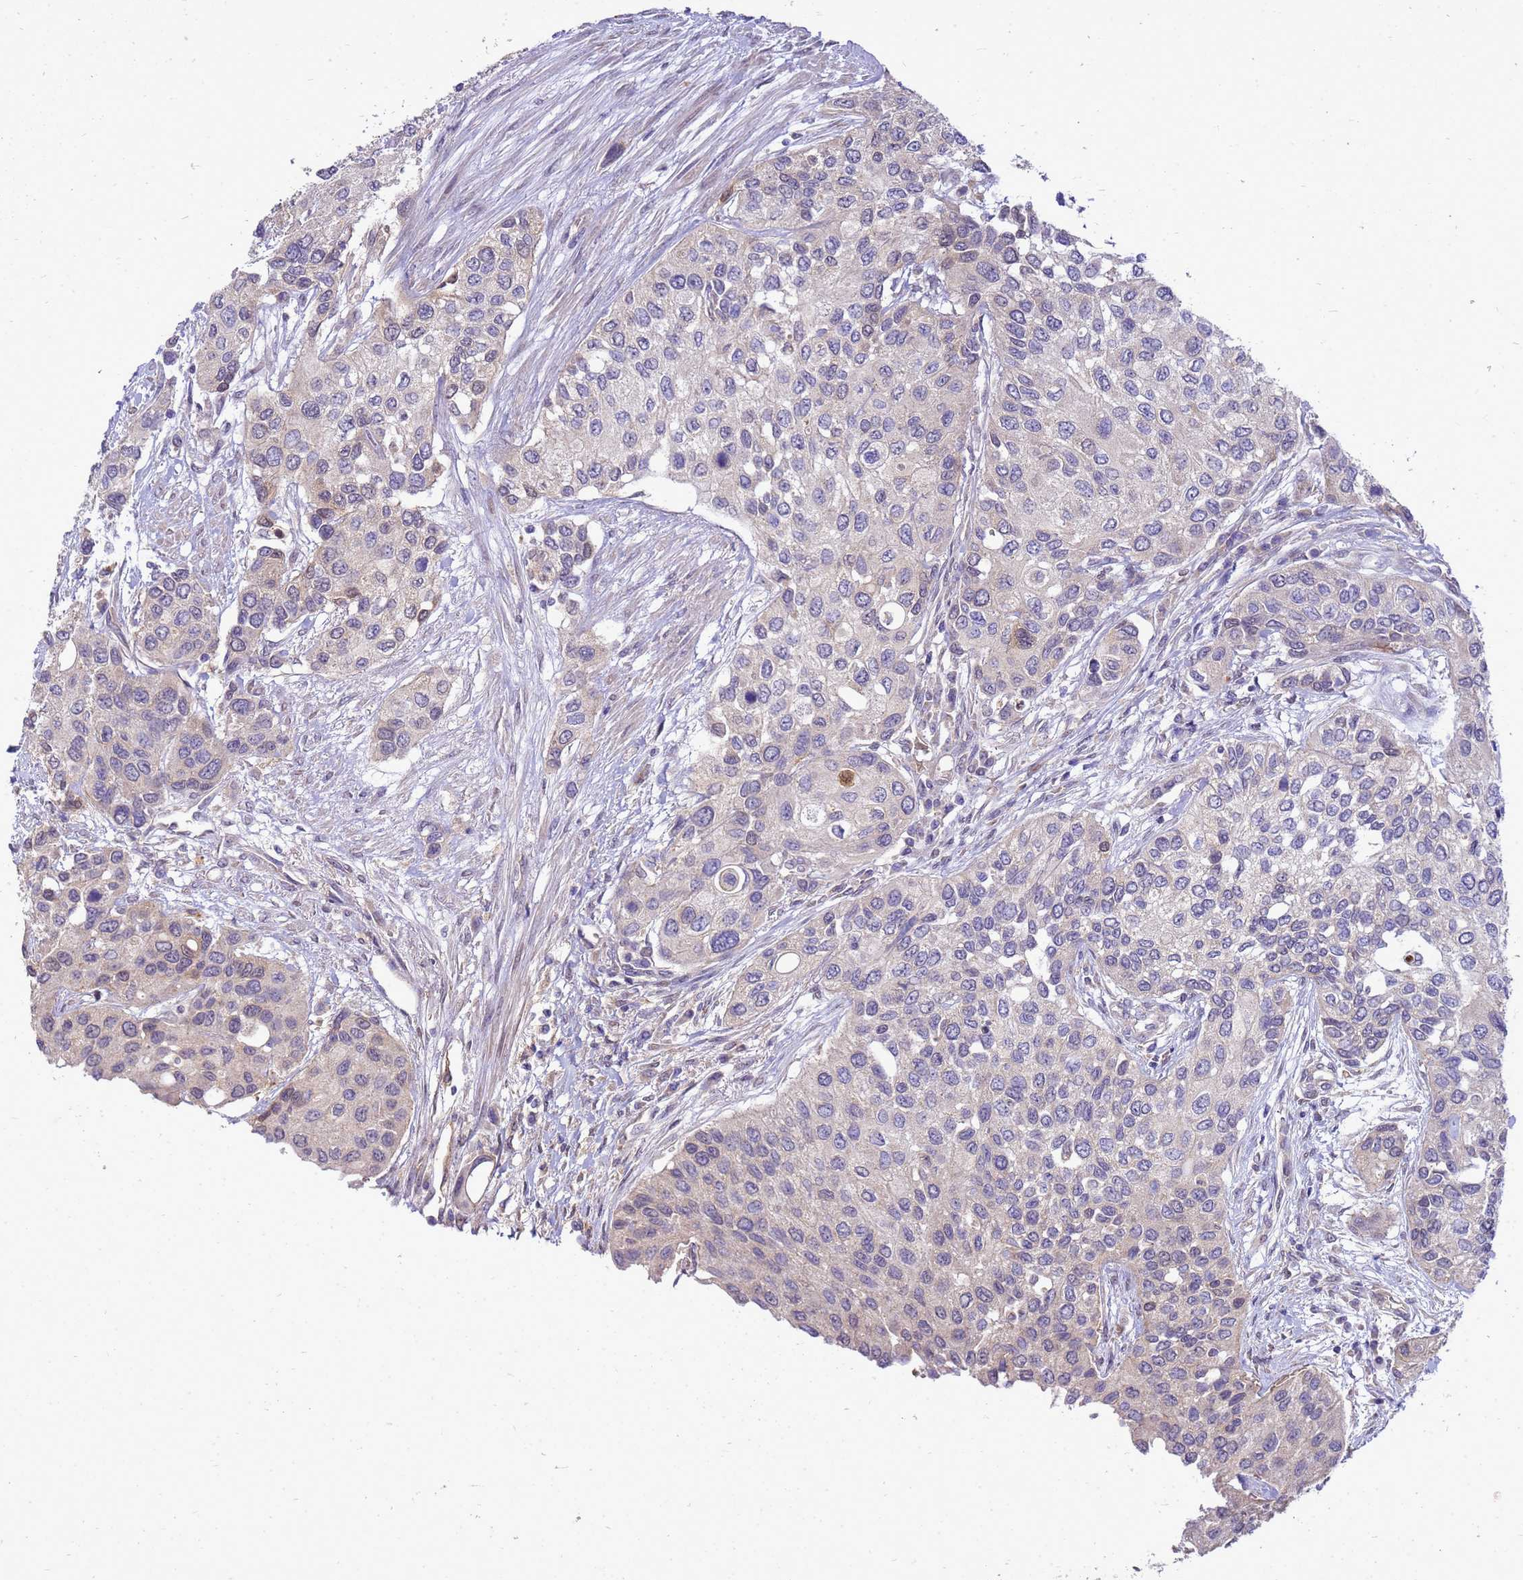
{"staining": {"intensity": "negative", "quantity": "none", "location": "none"}, "tissue": "urothelial cancer", "cell_type": "Tumor cells", "image_type": "cancer", "snomed": [{"axis": "morphology", "description": "Normal tissue, NOS"}, {"axis": "morphology", "description": "Urothelial carcinoma, High grade"}, {"axis": "topography", "description": "Vascular tissue"}, {"axis": "topography", "description": "Urinary bladder"}], "caption": "Histopathology image shows no significant protein positivity in tumor cells of high-grade urothelial carcinoma.", "gene": "EIF4EBP3", "patient": {"sex": "female", "age": 56}}